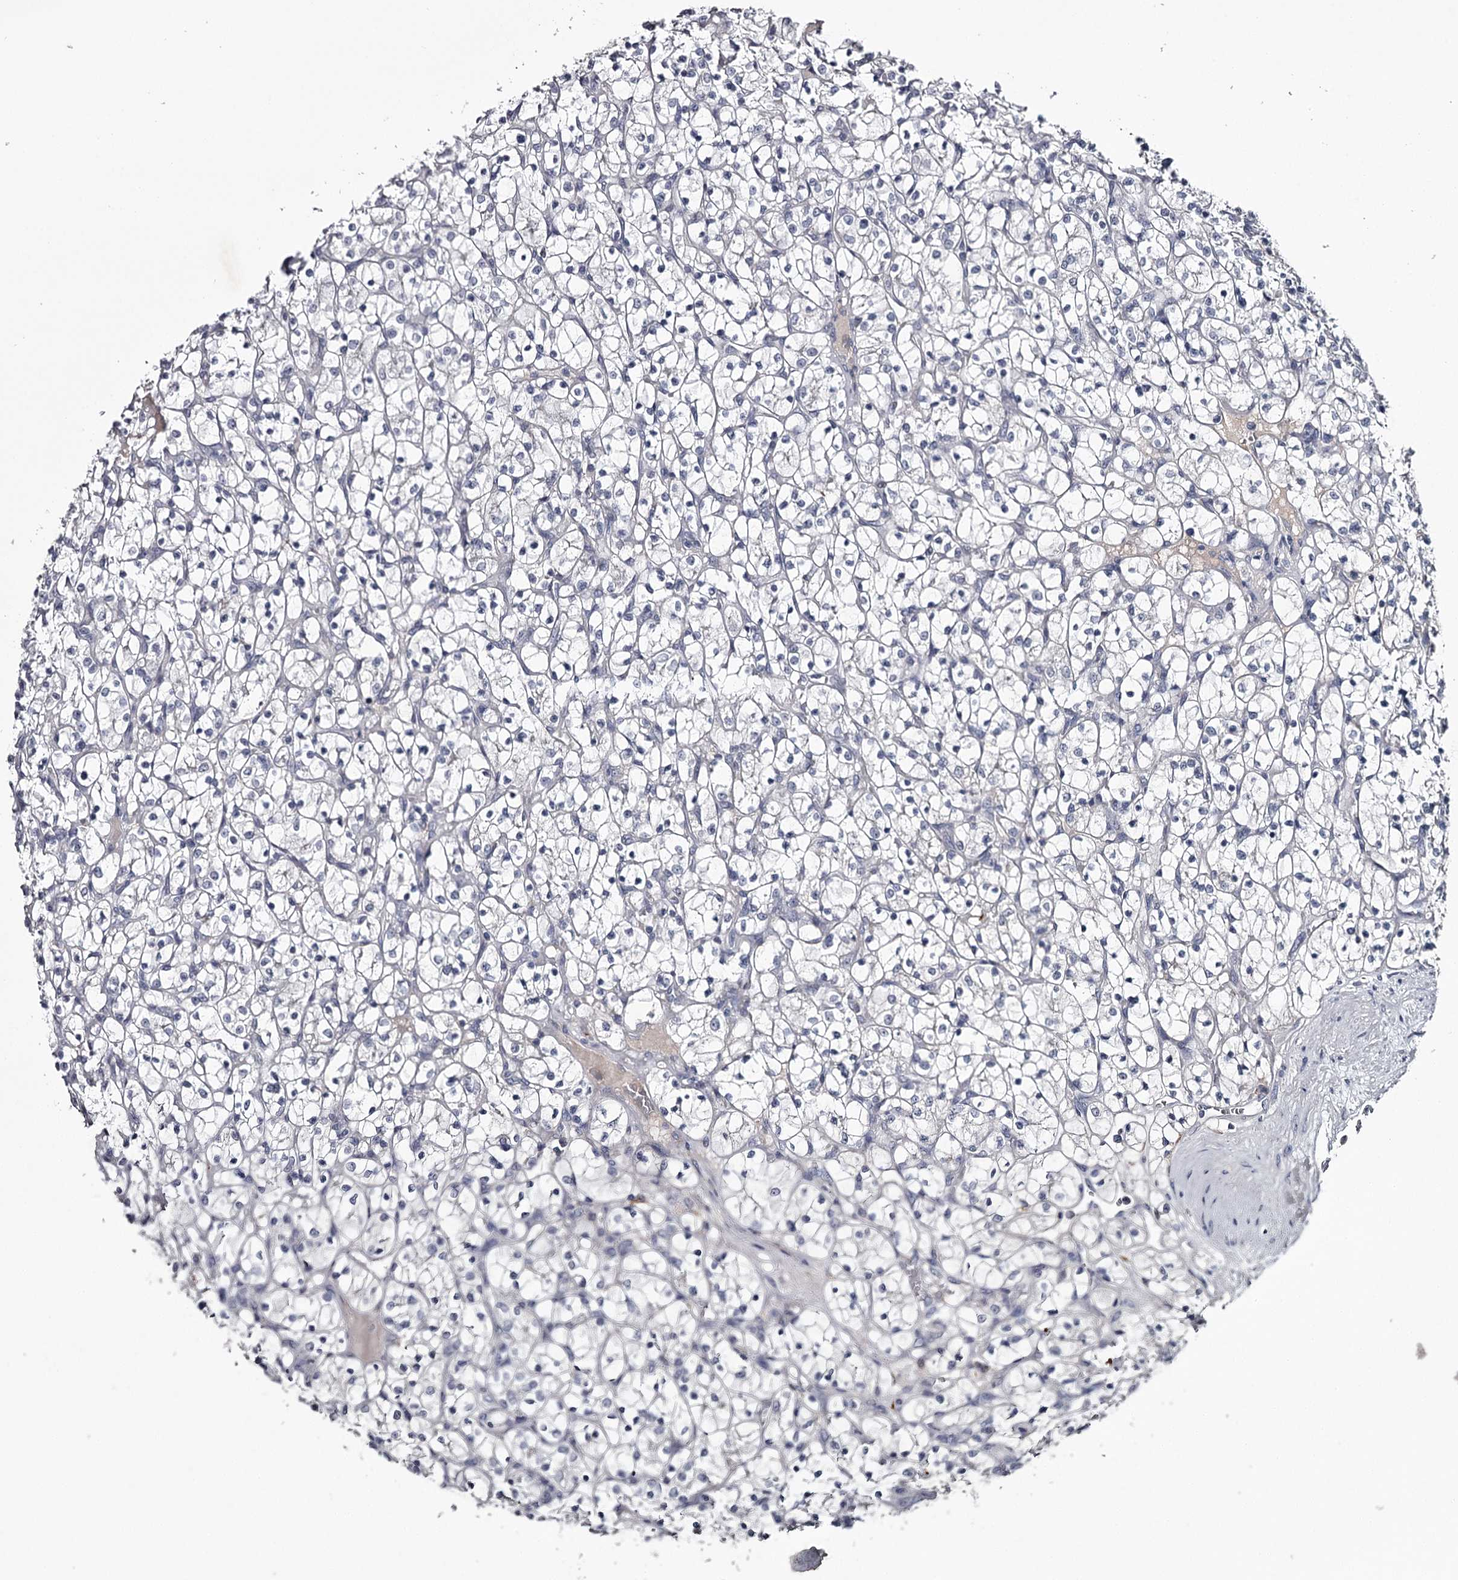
{"staining": {"intensity": "negative", "quantity": "none", "location": "none"}, "tissue": "renal cancer", "cell_type": "Tumor cells", "image_type": "cancer", "snomed": [{"axis": "morphology", "description": "Adenocarcinoma, NOS"}, {"axis": "topography", "description": "Kidney"}], "caption": "Immunohistochemistry image of neoplastic tissue: renal cancer (adenocarcinoma) stained with DAB shows no significant protein positivity in tumor cells.", "gene": "FDXACB1", "patient": {"sex": "female", "age": 69}}